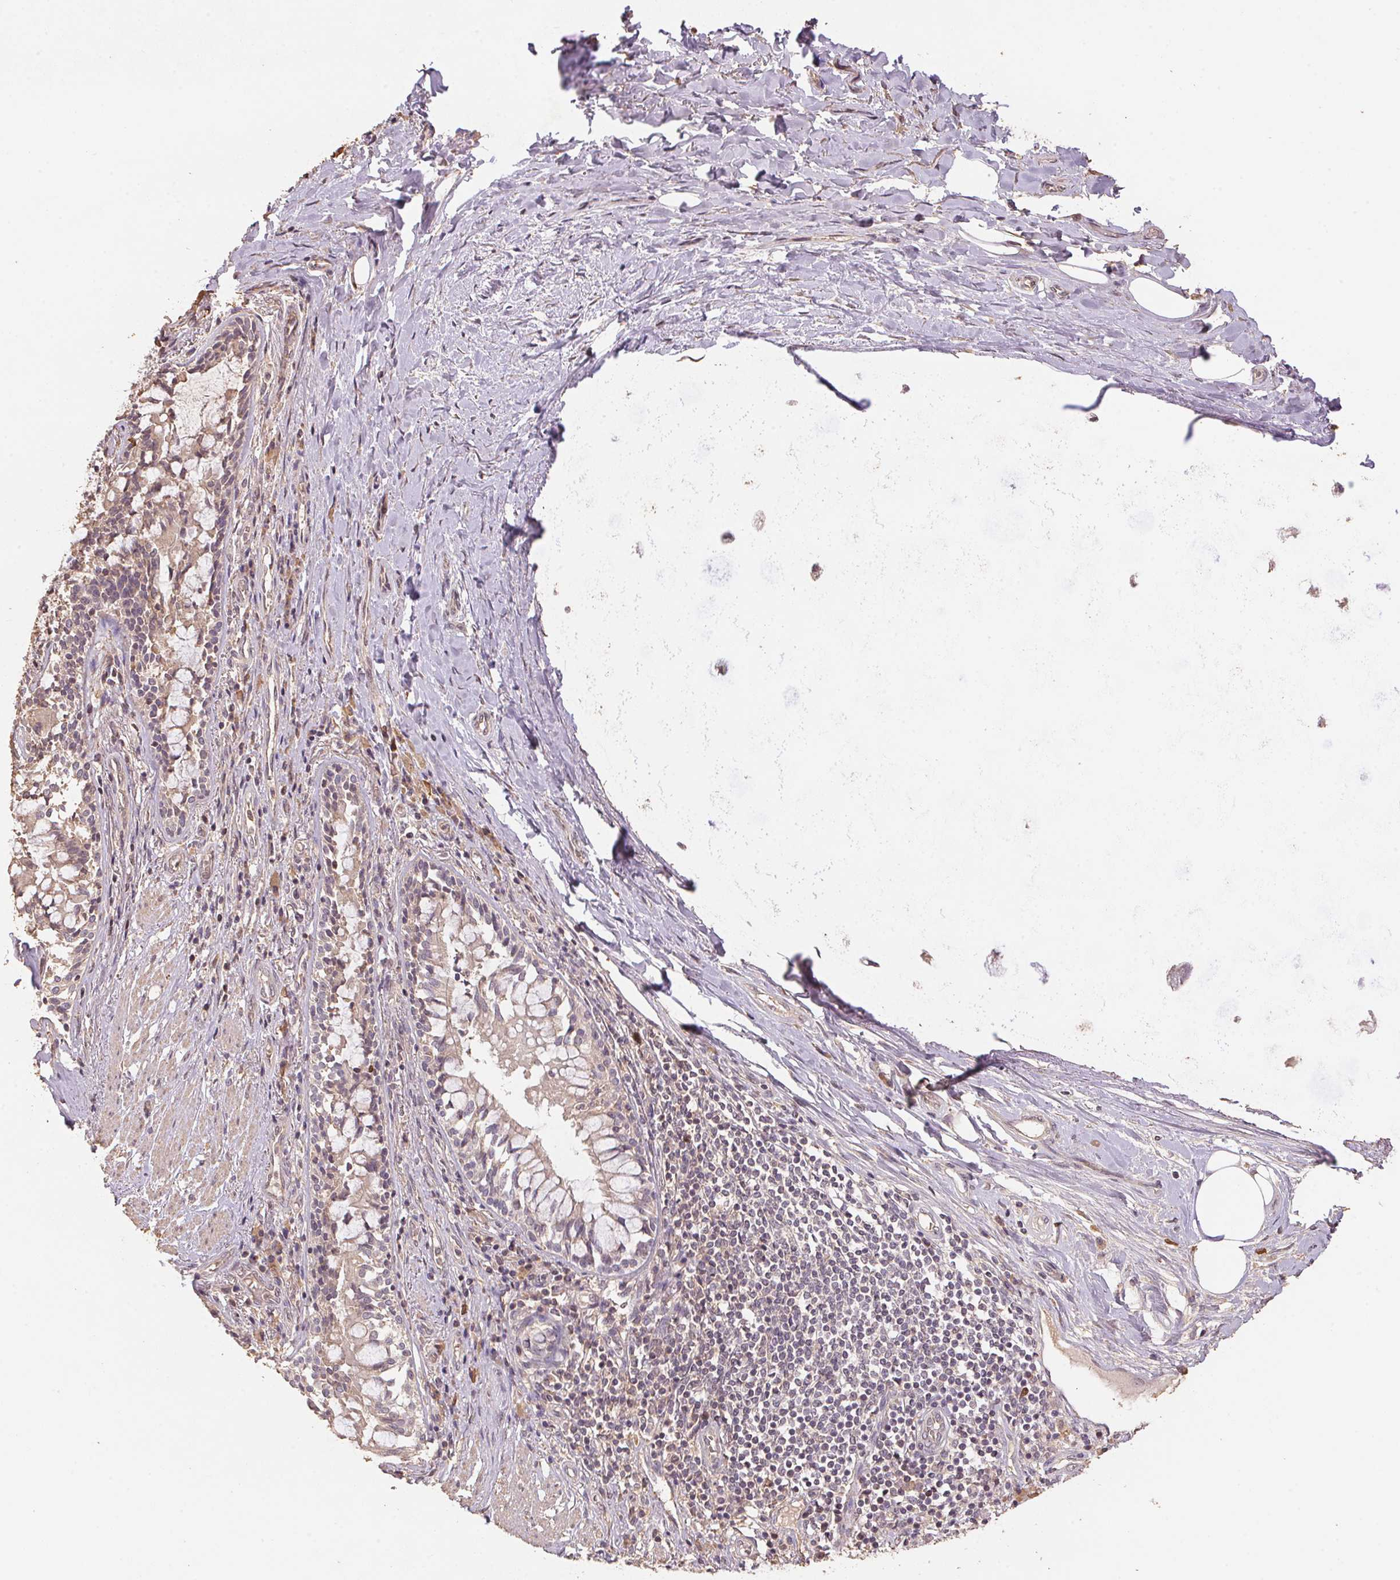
{"staining": {"intensity": "negative", "quantity": "none", "location": "none"}, "tissue": "soft tissue", "cell_type": "Fibroblasts", "image_type": "normal", "snomed": [{"axis": "morphology", "description": "Normal tissue, NOS"}, {"axis": "topography", "description": "Cartilage tissue"}, {"axis": "topography", "description": "Bronchus"}], "caption": "High power microscopy image of an immunohistochemistry (IHC) histopathology image of unremarkable soft tissue, revealing no significant staining in fibroblasts.", "gene": "CENPF", "patient": {"sex": "male", "age": 64}}